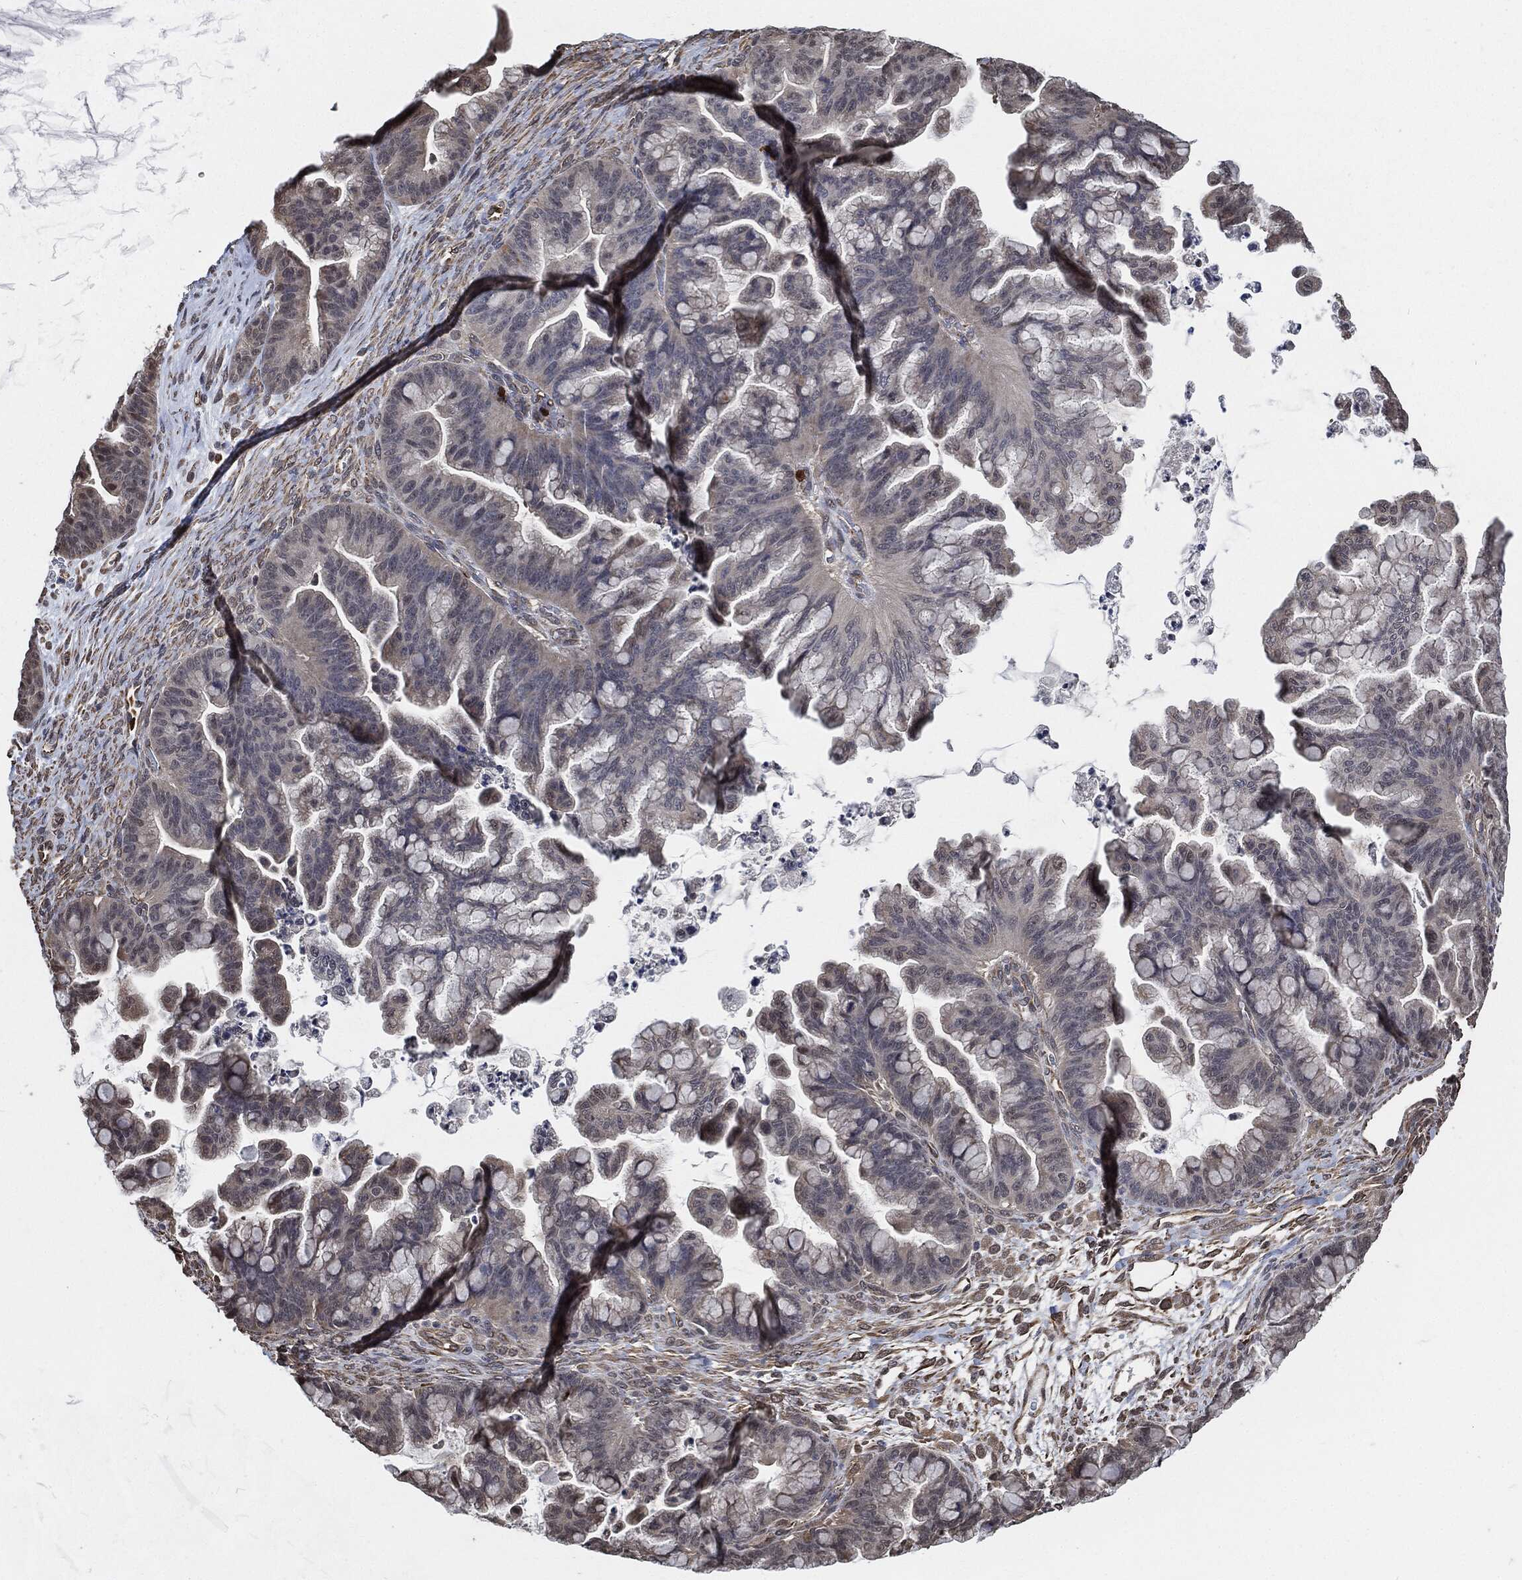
{"staining": {"intensity": "negative", "quantity": "none", "location": "none"}, "tissue": "ovarian cancer", "cell_type": "Tumor cells", "image_type": "cancer", "snomed": [{"axis": "morphology", "description": "Cystadenocarcinoma, mucinous, NOS"}, {"axis": "topography", "description": "Ovary"}], "caption": "An image of ovarian cancer (mucinous cystadenocarcinoma) stained for a protein exhibits no brown staining in tumor cells.", "gene": "S100A9", "patient": {"sex": "female", "age": 67}}